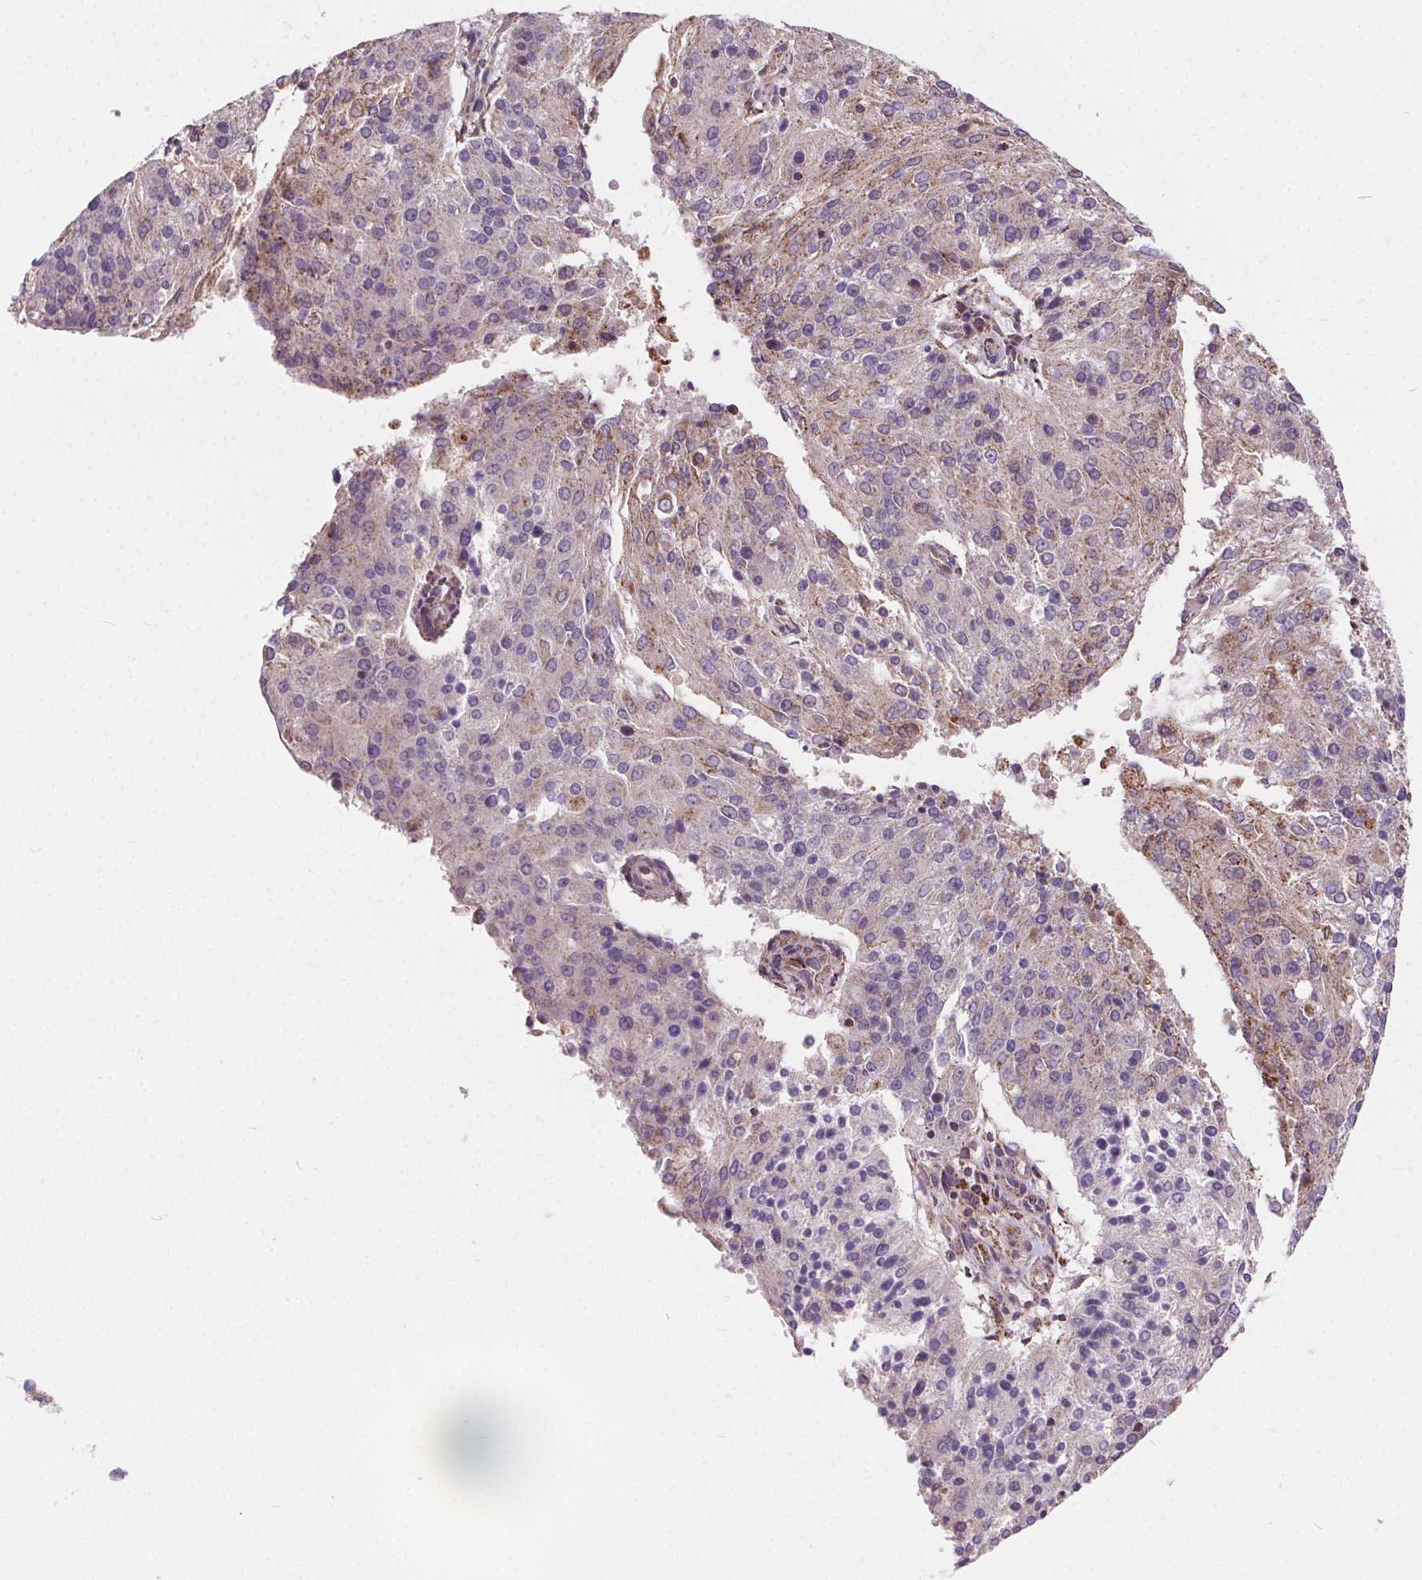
{"staining": {"intensity": "moderate", "quantity": "<25%", "location": "cytoplasmic/membranous"}, "tissue": "endometrial cancer", "cell_type": "Tumor cells", "image_type": "cancer", "snomed": [{"axis": "morphology", "description": "Adenocarcinoma, NOS"}, {"axis": "topography", "description": "Endometrium"}], "caption": "Protein staining demonstrates moderate cytoplasmic/membranous staining in approximately <25% of tumor cells in endometrial cancer. The staining was performed using DAB to visualize the protein expression in brown, while the nuclei were stained in blue with hematoxylin (Magnification: 20x).", "gene": "GOLT1B", "patient": {"sex": "female", "age": 82}}